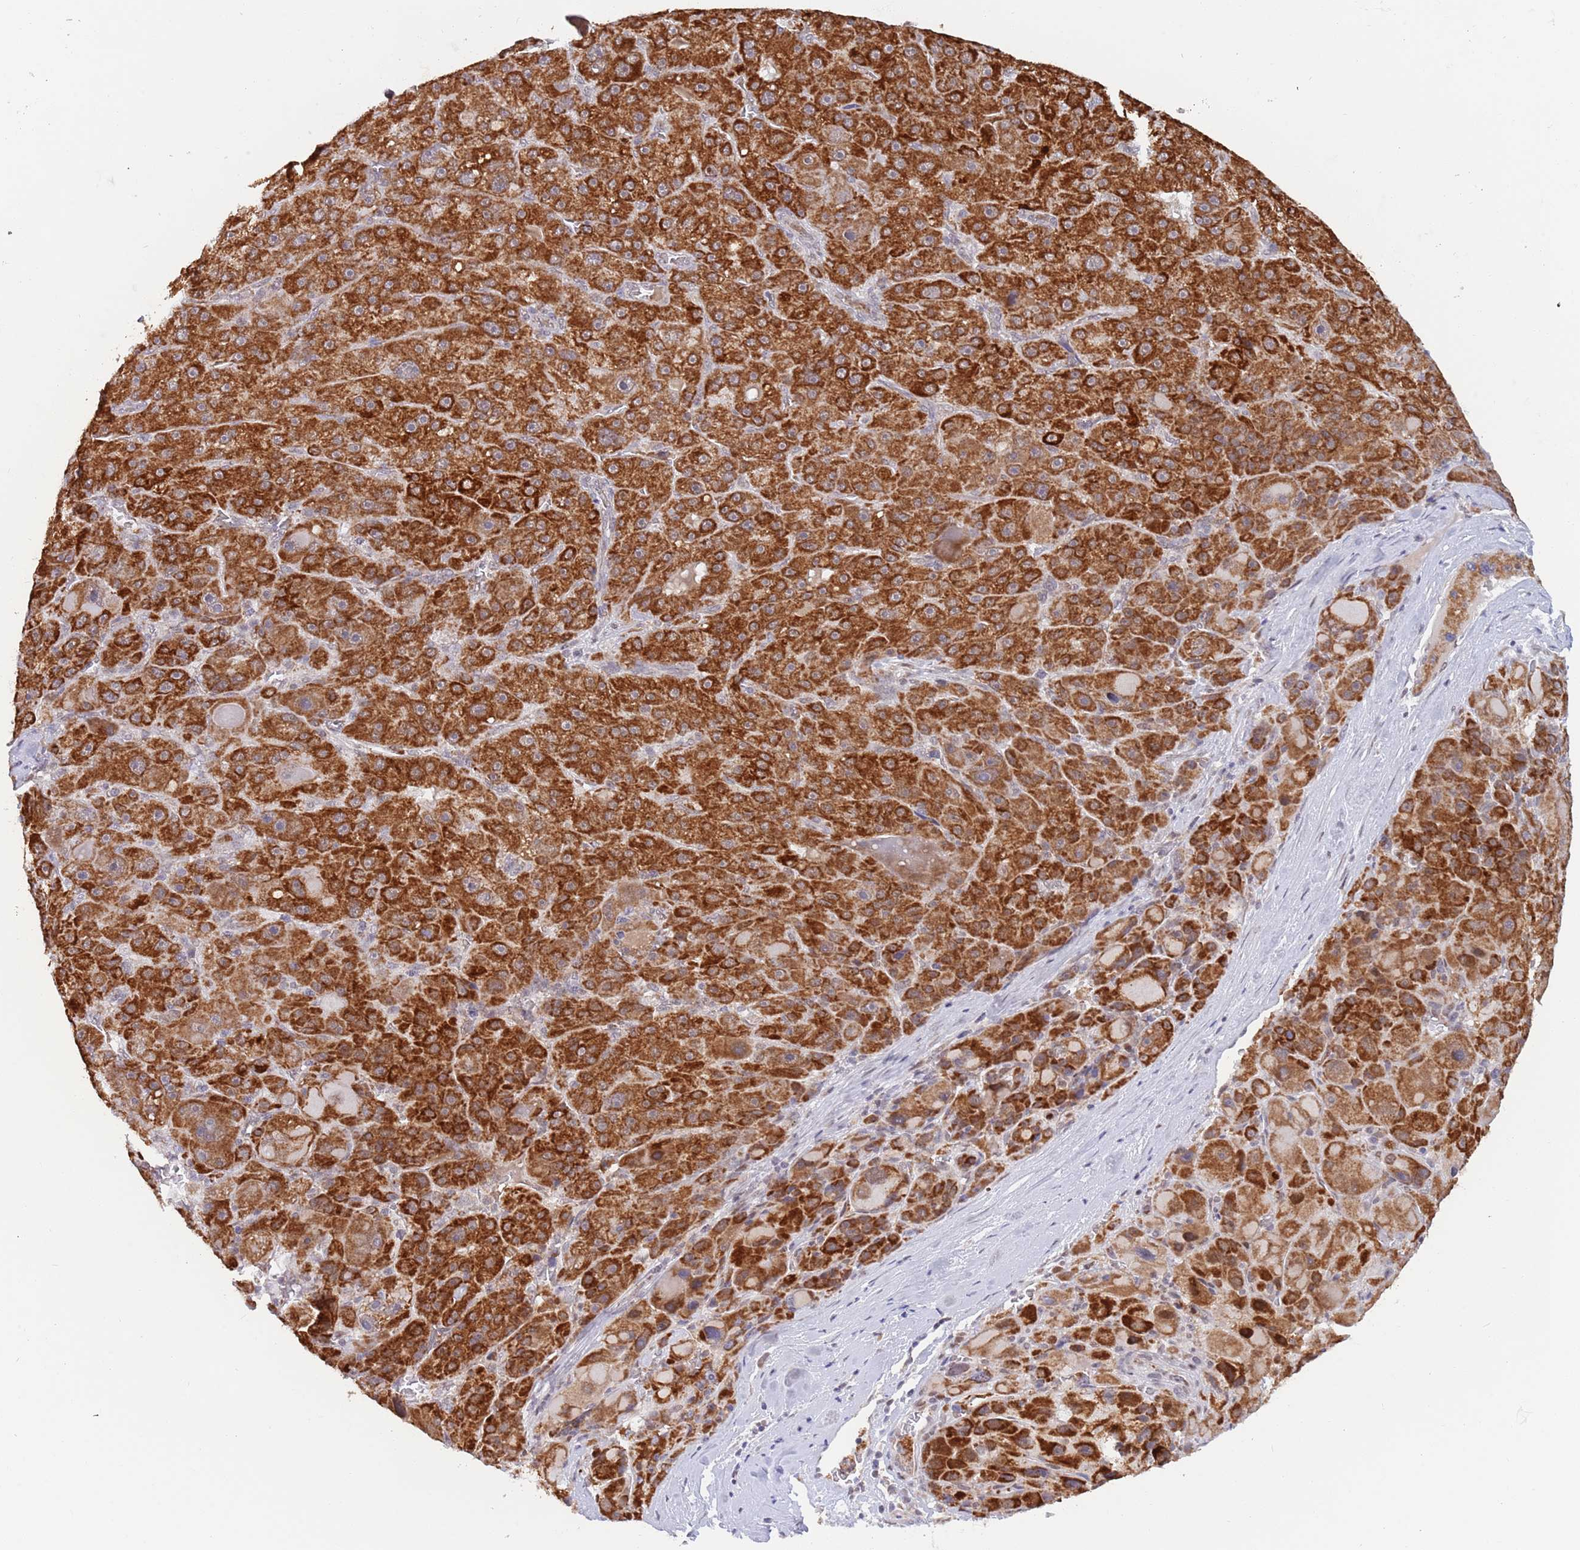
{"staining": {"intensity": "strong", "quantity": ">75%", "location": "cytoplasmic/membranous"}, "tissue": "liver cancer", "cell_type": "Tumor cells", "image_type": "cancer", "snomed": [{"axis": "morphology", "description": "Carcinoma, Hepatocellular, NOS"}, {"axis": "topography", "description": "Liver"}], "caption": "Human liver cancer (hepatocellular carcinoma) stained with a protein marker demonstrates strong staining in tumor cells.", "gene": "TIMM13", "patient": {"sex": "male", "age": 76}}